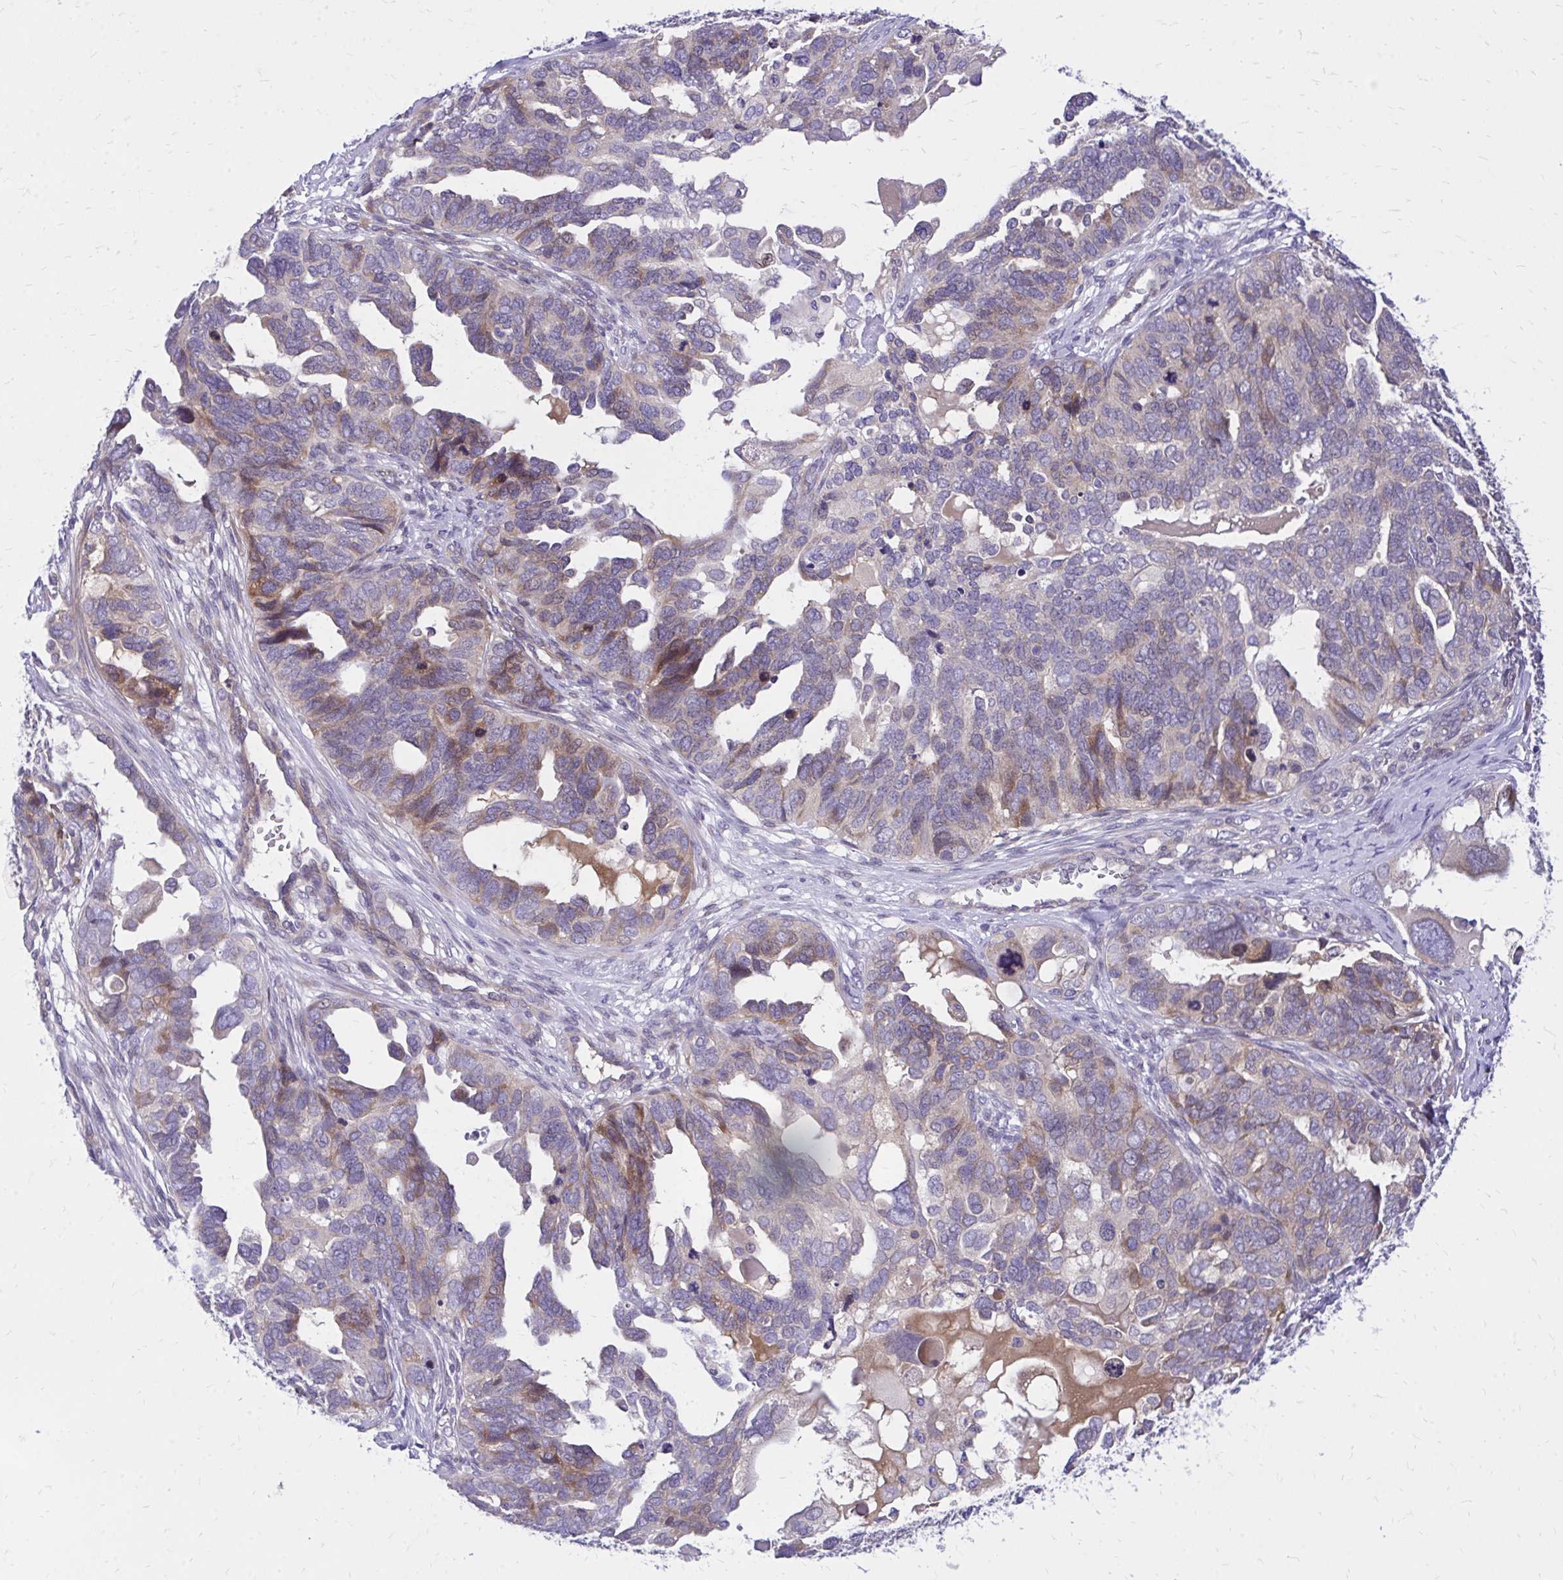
{"staining": {"intensity": "moderate", "quantity": "<25%", "location": "cytoplasmic/membranous"}, "tissue": "ovarian cancer", "cell_type": "Tumor cells", "image_type": "cancer", "snomed": [{"axis": "morphology", "description": "Cystadenocarcinoma, serous, NOS"}, {"axis": "topography", "description": "Ovary"}], "caption": "A high-resolution photomicrograph shows immunohistochemistry (IHC) staining of ovarian cancer (serous cystadenocarcinoma), which displays moderate cytoplasmic/membranous staining in about <25% of tumor cells.", "gene": "ADAMTSL1", "patient": {"sex": "female", "age": 51}}